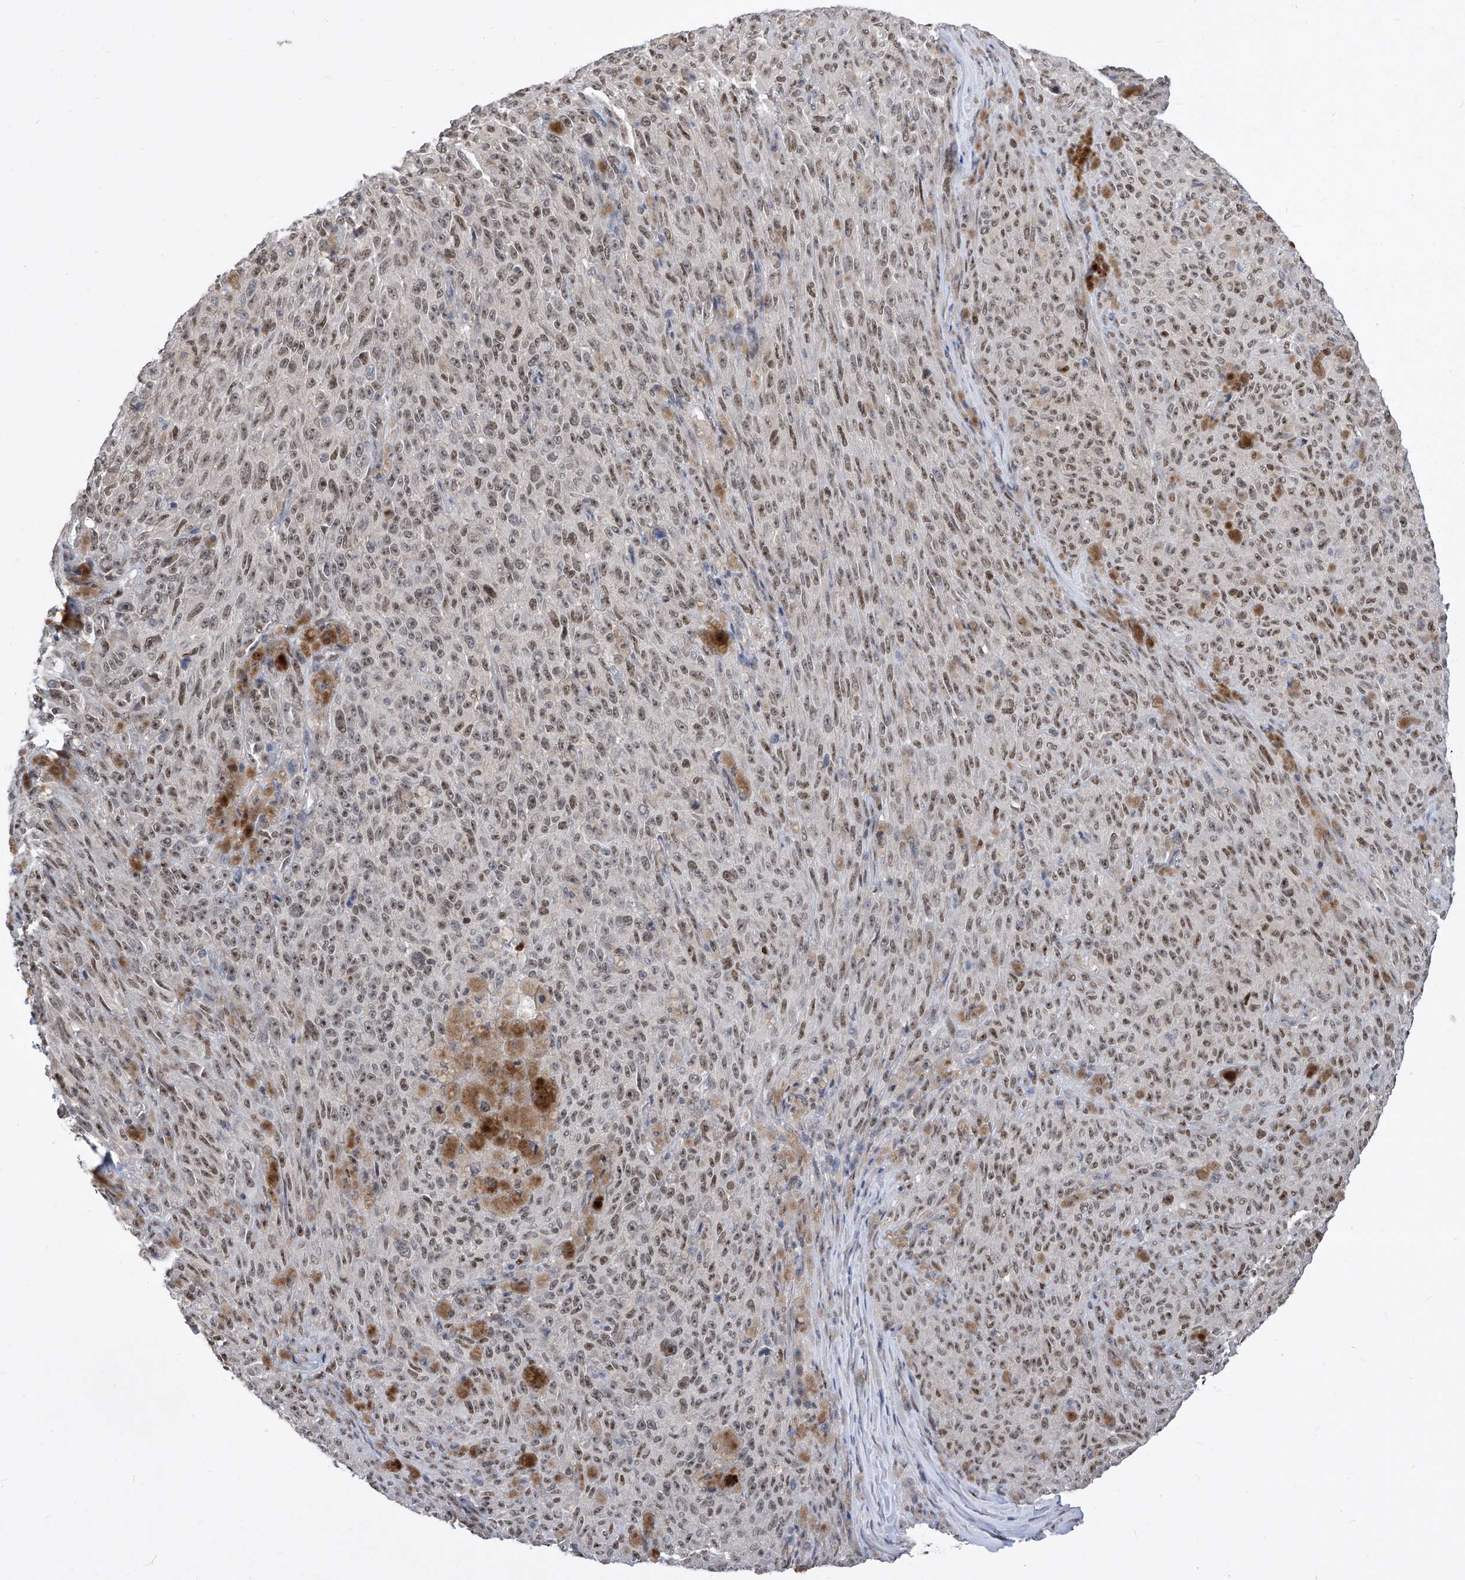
{"staining": {"intensity": "moderate", "quantity": "25%-75%", "location": "nuclear"}, "tissue": "melanoma", "cell_type": "Tumor cells", "image_type": "cancer", "snomed": [{"axis": "morphology", "description": "Malignant melanoma, NOS"}, {"axis": "topography", "description": "Skin"}], "caption": "This is an image of IHC staining of melanoma, which shows moderate expression in the nuclear of tumor cells.", "gene": "CETN2", "patient": {"sex": "female", "age": 82}}